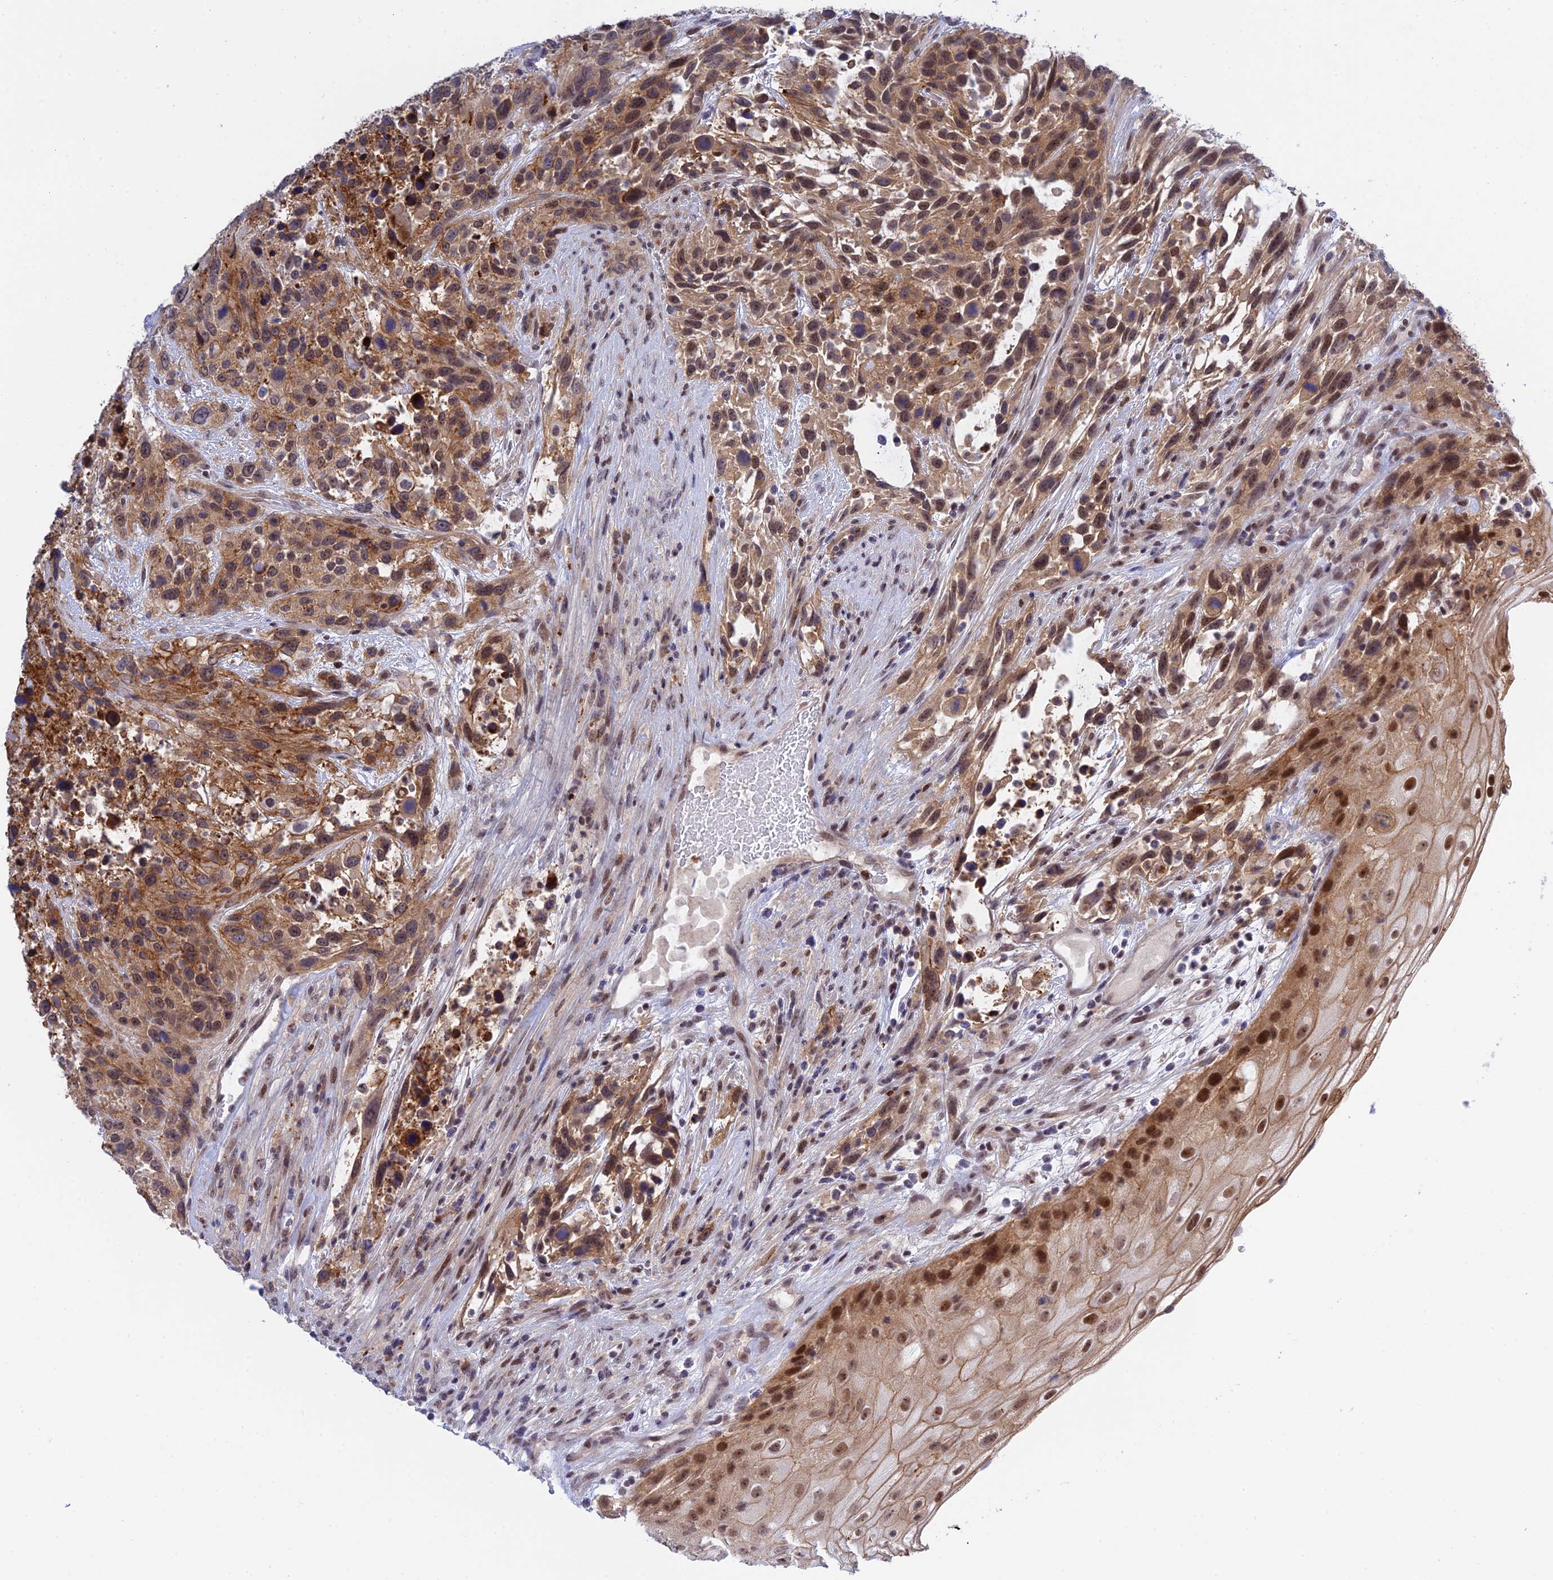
{"staining": {"intensity": "moderate", "quantity": ">75%", "location": "cytoplasmic/membranous,nuclear"}, "tissue": "urothelial cancer", "cell_type": "Tumor cells", "image_type": "cancer", "snomed": [{"axis": "morphology", "description": "Urothelial carcinoma, High grade"}, {"axis": "topography", "description": "Urinary bladder"}], "caption": "High-power microscopy captured an immunohistochemistry micrograph of urothelial cancer, revealing moderate cytoplasmic/membranous and nuclear expression in about >75% of tumor cells. The staining was performed using DAB, with brown indicating positive protein expression. Nuclei are stained blue with hematoxylin.", "gene": "TCEA1", "patient": {"sex": "female", "age": 70}}